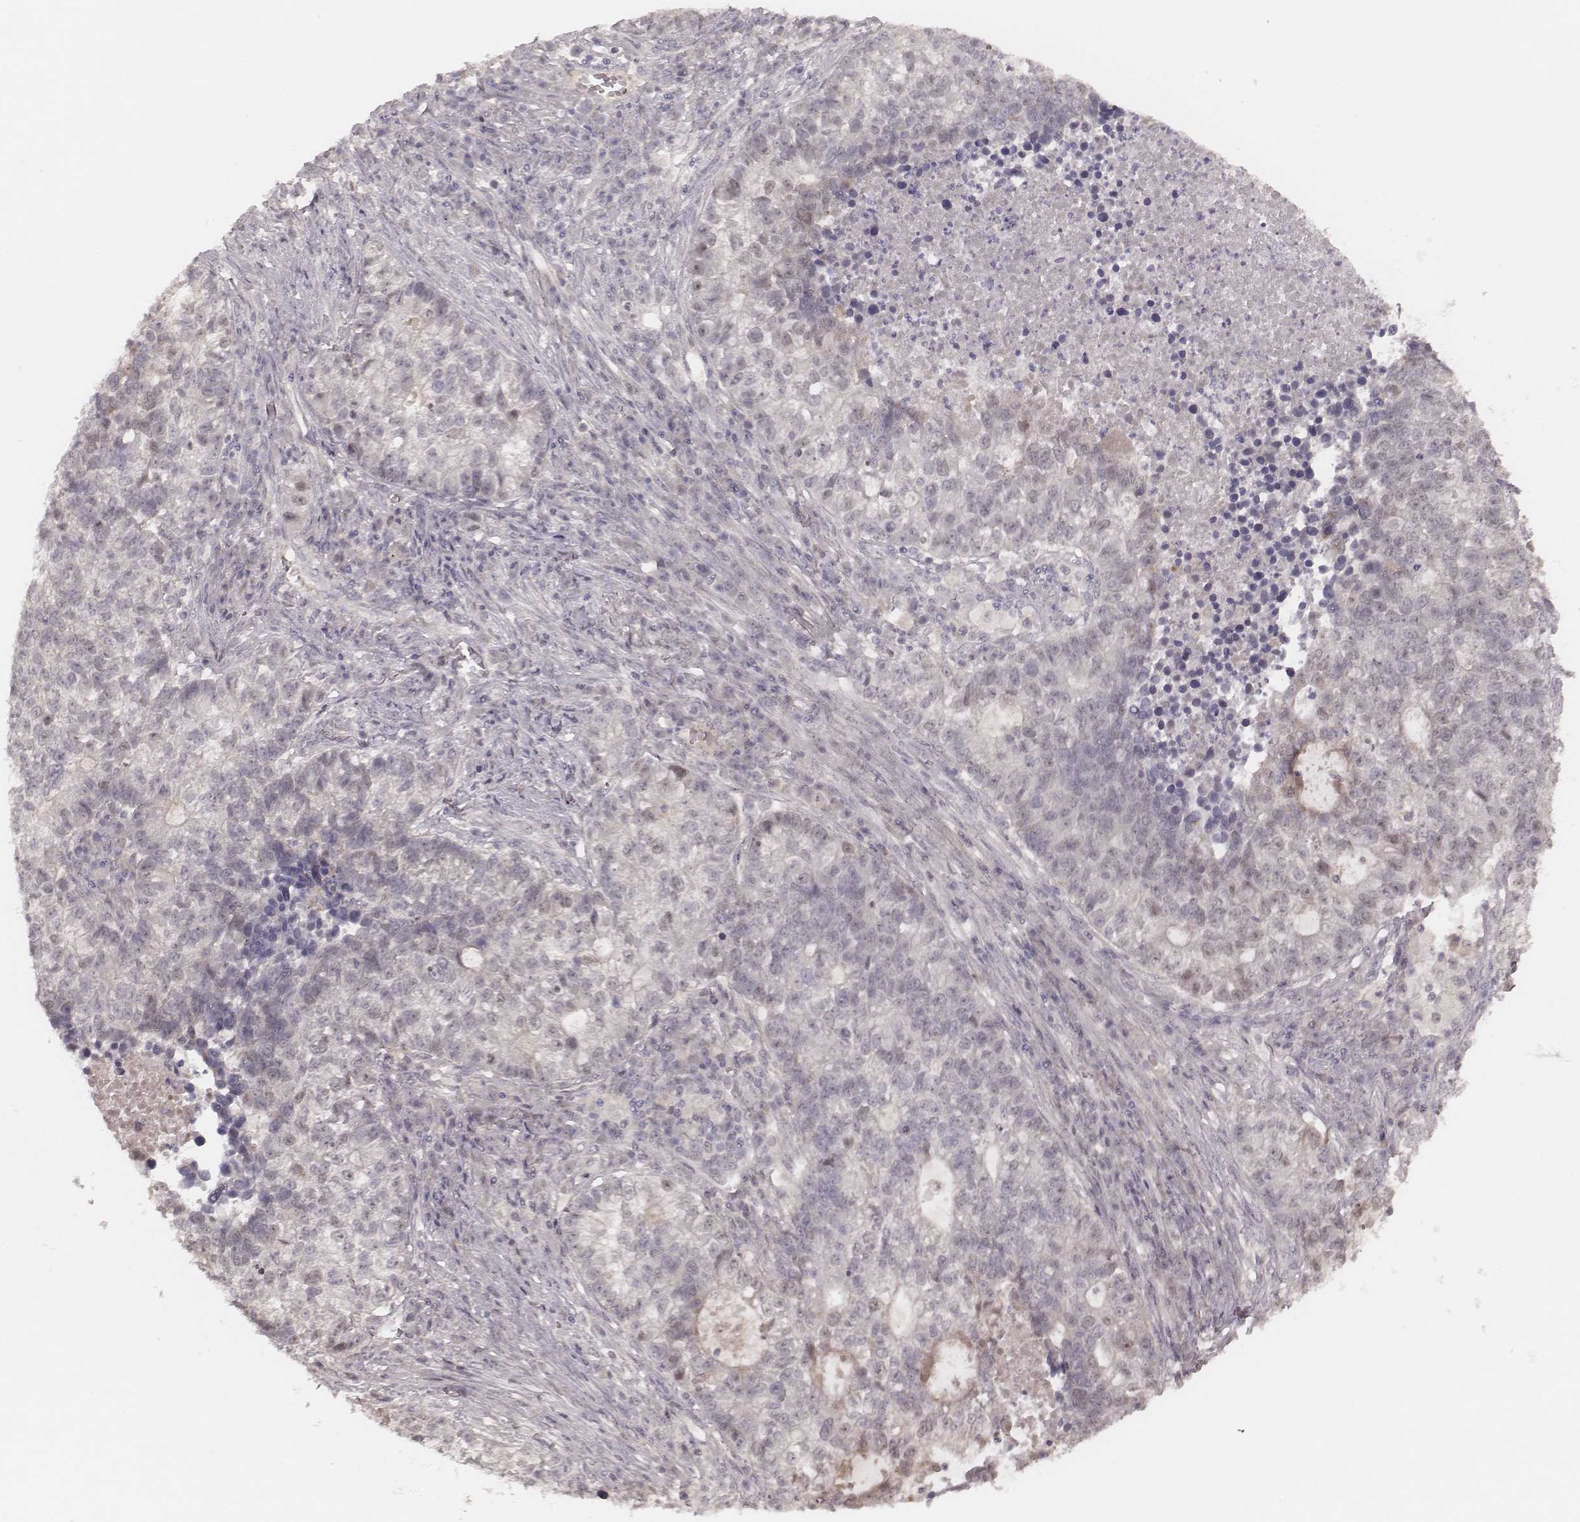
{"staining": {"intensity": "negative", "quantity": "none", "location": "none"}, "tissue": "lung cancer", "cell_type": "Tumor cells", "image_type": "cancer", "snomed": [{"axis": "morphology", "description": "Adenocarcinoma, NOS"}, {"axis": "topography", "description": "Lung"}], "caption": "IHC photomicrograph of neoplastic tissue: human lung adenocarcinoma stained with DAB shows no significant protein expression in tumor cells.", "gene": "FAM13B", "patient": {"sex": "male", "age": 57}}